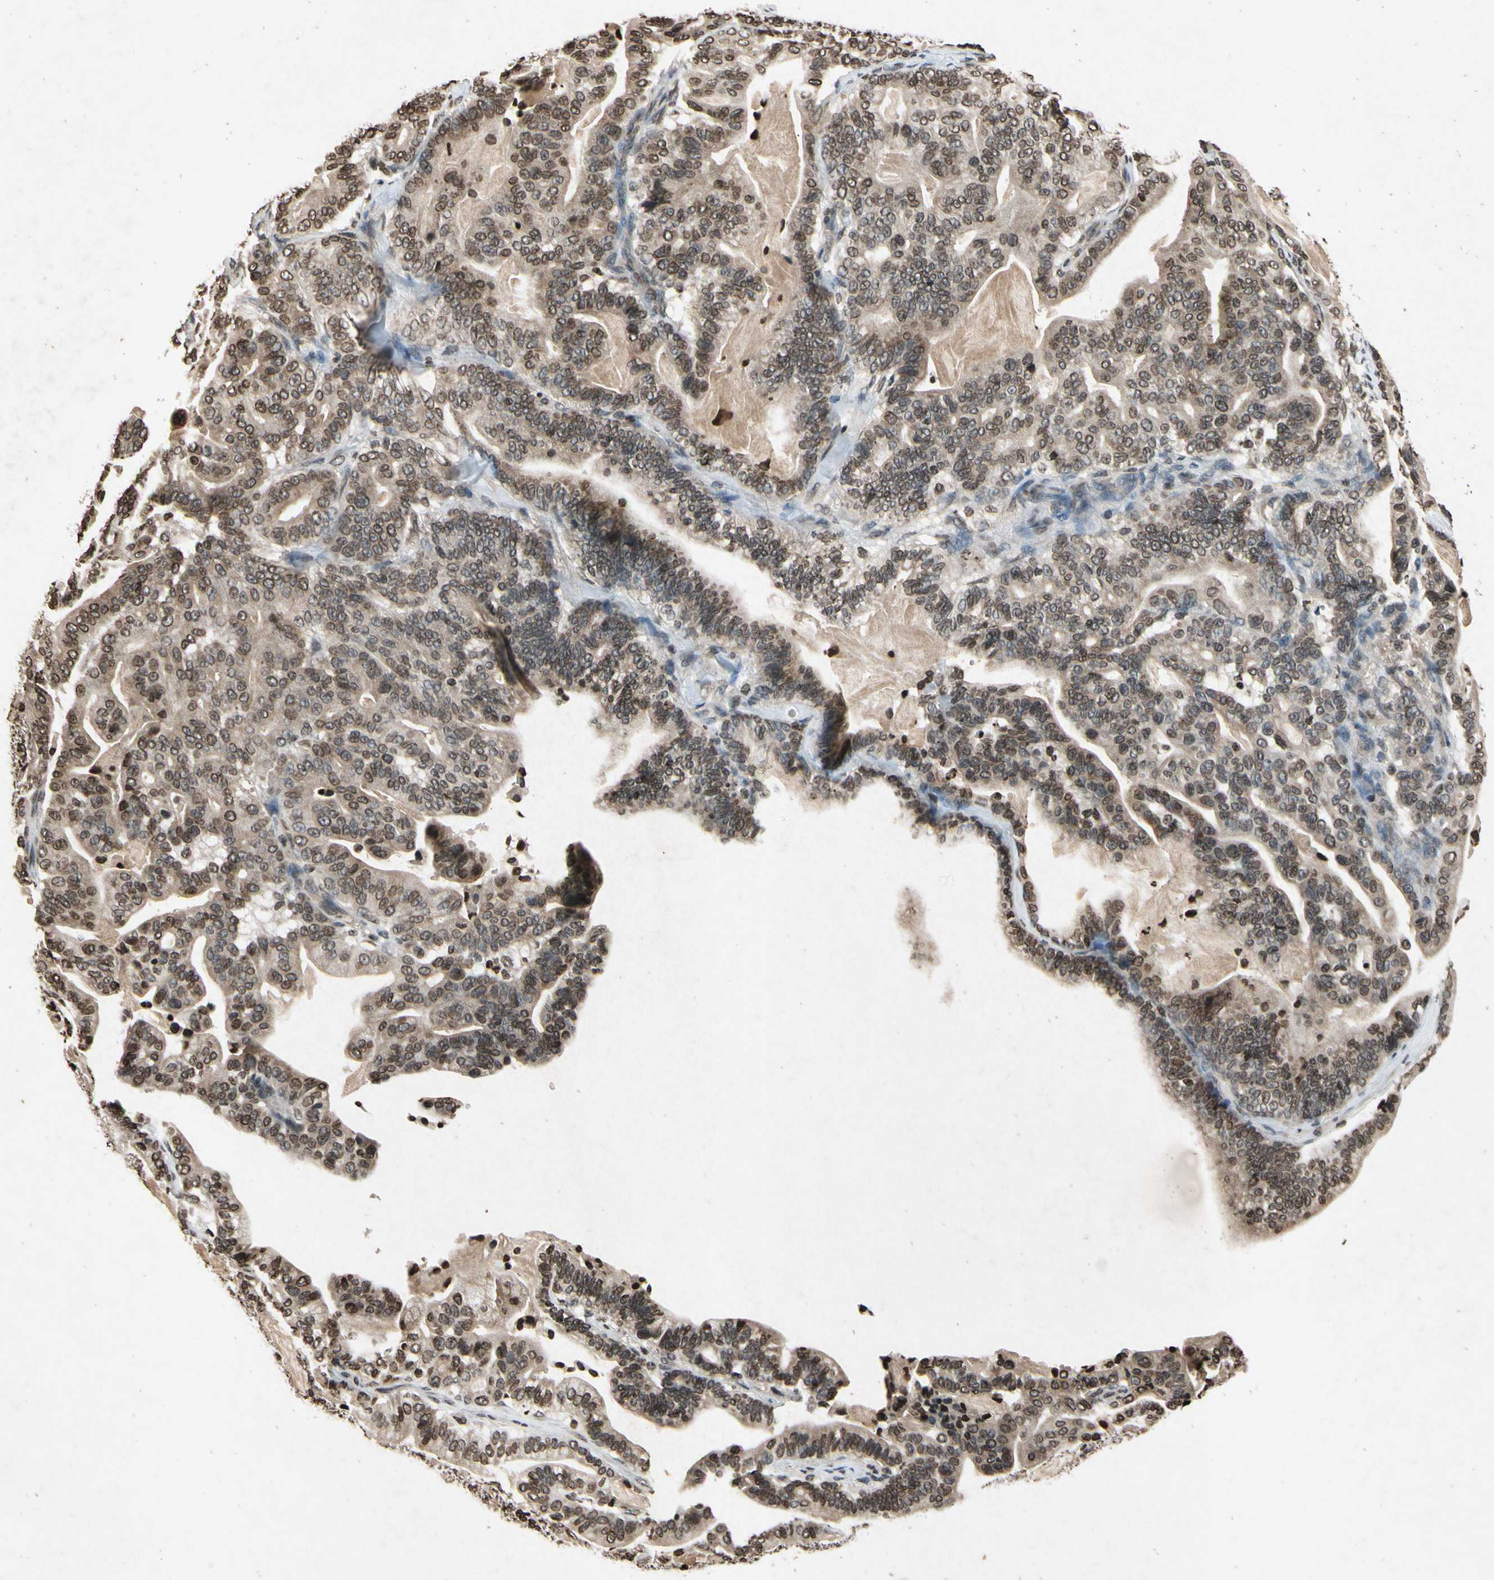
{"staining": {"intensity": "weak", "quantity": ">75%", "location": "nuclear"}, "tissue": "pancreatic cancer", "cell_type": "Tumor cells", "image_type": "cancer", "snomed": [{"axis": "morphology", "description": "Adenocarcinoma, NOS"}, {"axis": "topography", "description": "Pancreas"}], "caption": "An IHC histopathology image of neoplastic tissue is shown. Protein staining in brown shows weak nuclear positivity in adenocarcinoma (pancreatic) within tumor cells. The staining was performed using DAB (3,3'-diaminobenzidine) to visualize the protein expression in brown, while the nuclei were stained in blue with hematoxylin (Magnification: 20x).", "gene": "HOXB3", "patient": {"sex": "male", "age": 63}}